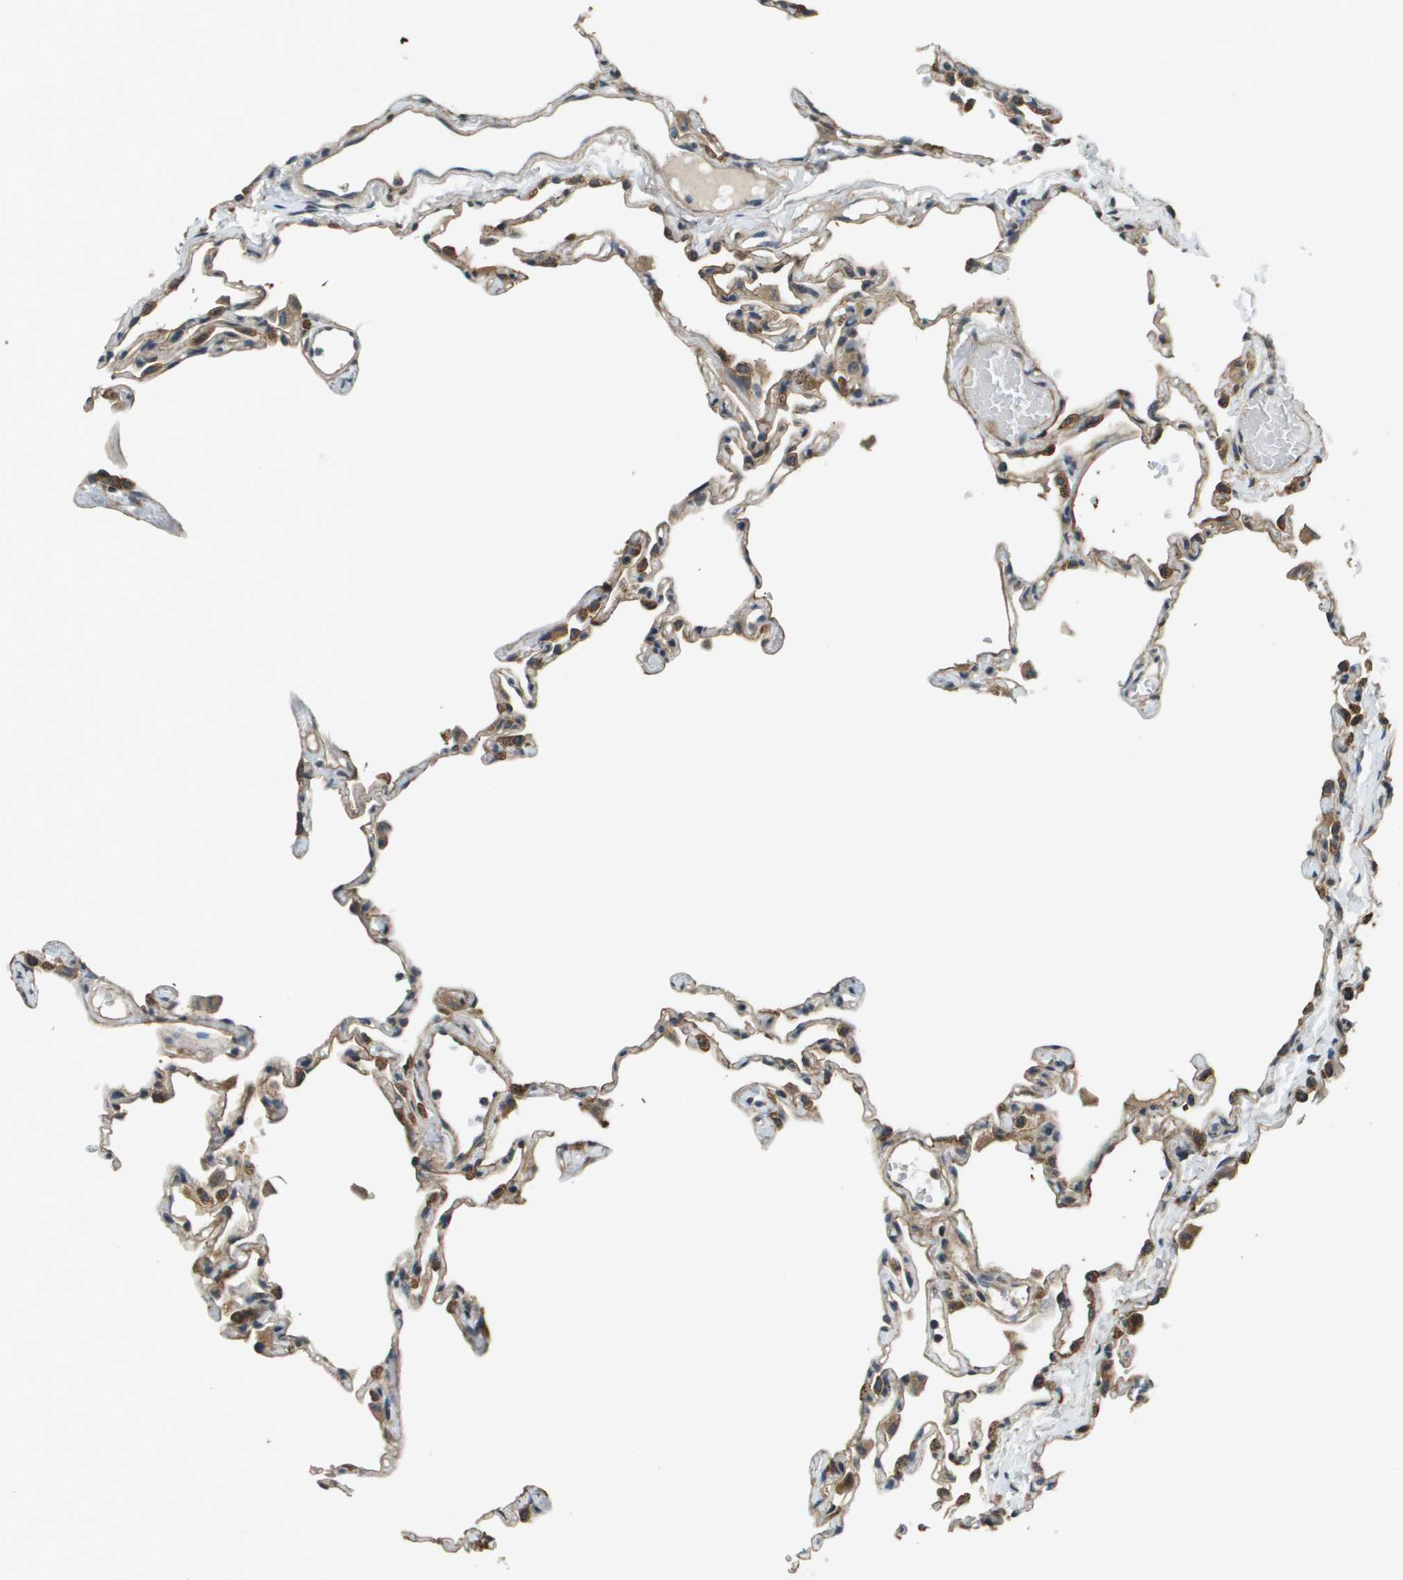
{"staining": {"intensity": "weak", "quantity": "25%-75%", "location": "cytoplasmic/membranous"}, "tissue": "lung", "cell_type": "Alveolar cells", "image_type": "normal", "snomed": [{"axis": "morphology", "description": "Normal tissue, NOS"}, {"axis": "topography", "description": "Lung"}], "caption": "Brown immunohistochemical staining in benign human lung shows weak cytoplasmic/membranous positivity in approximately 25%-75% of alveolar cells. (Stains: DAB in brown, nuclei in blue, Microscopy: brightfield microscopy at high magnification).", "gene": "CDKN2C", "patient": {"sex": "female", "age": 49}}